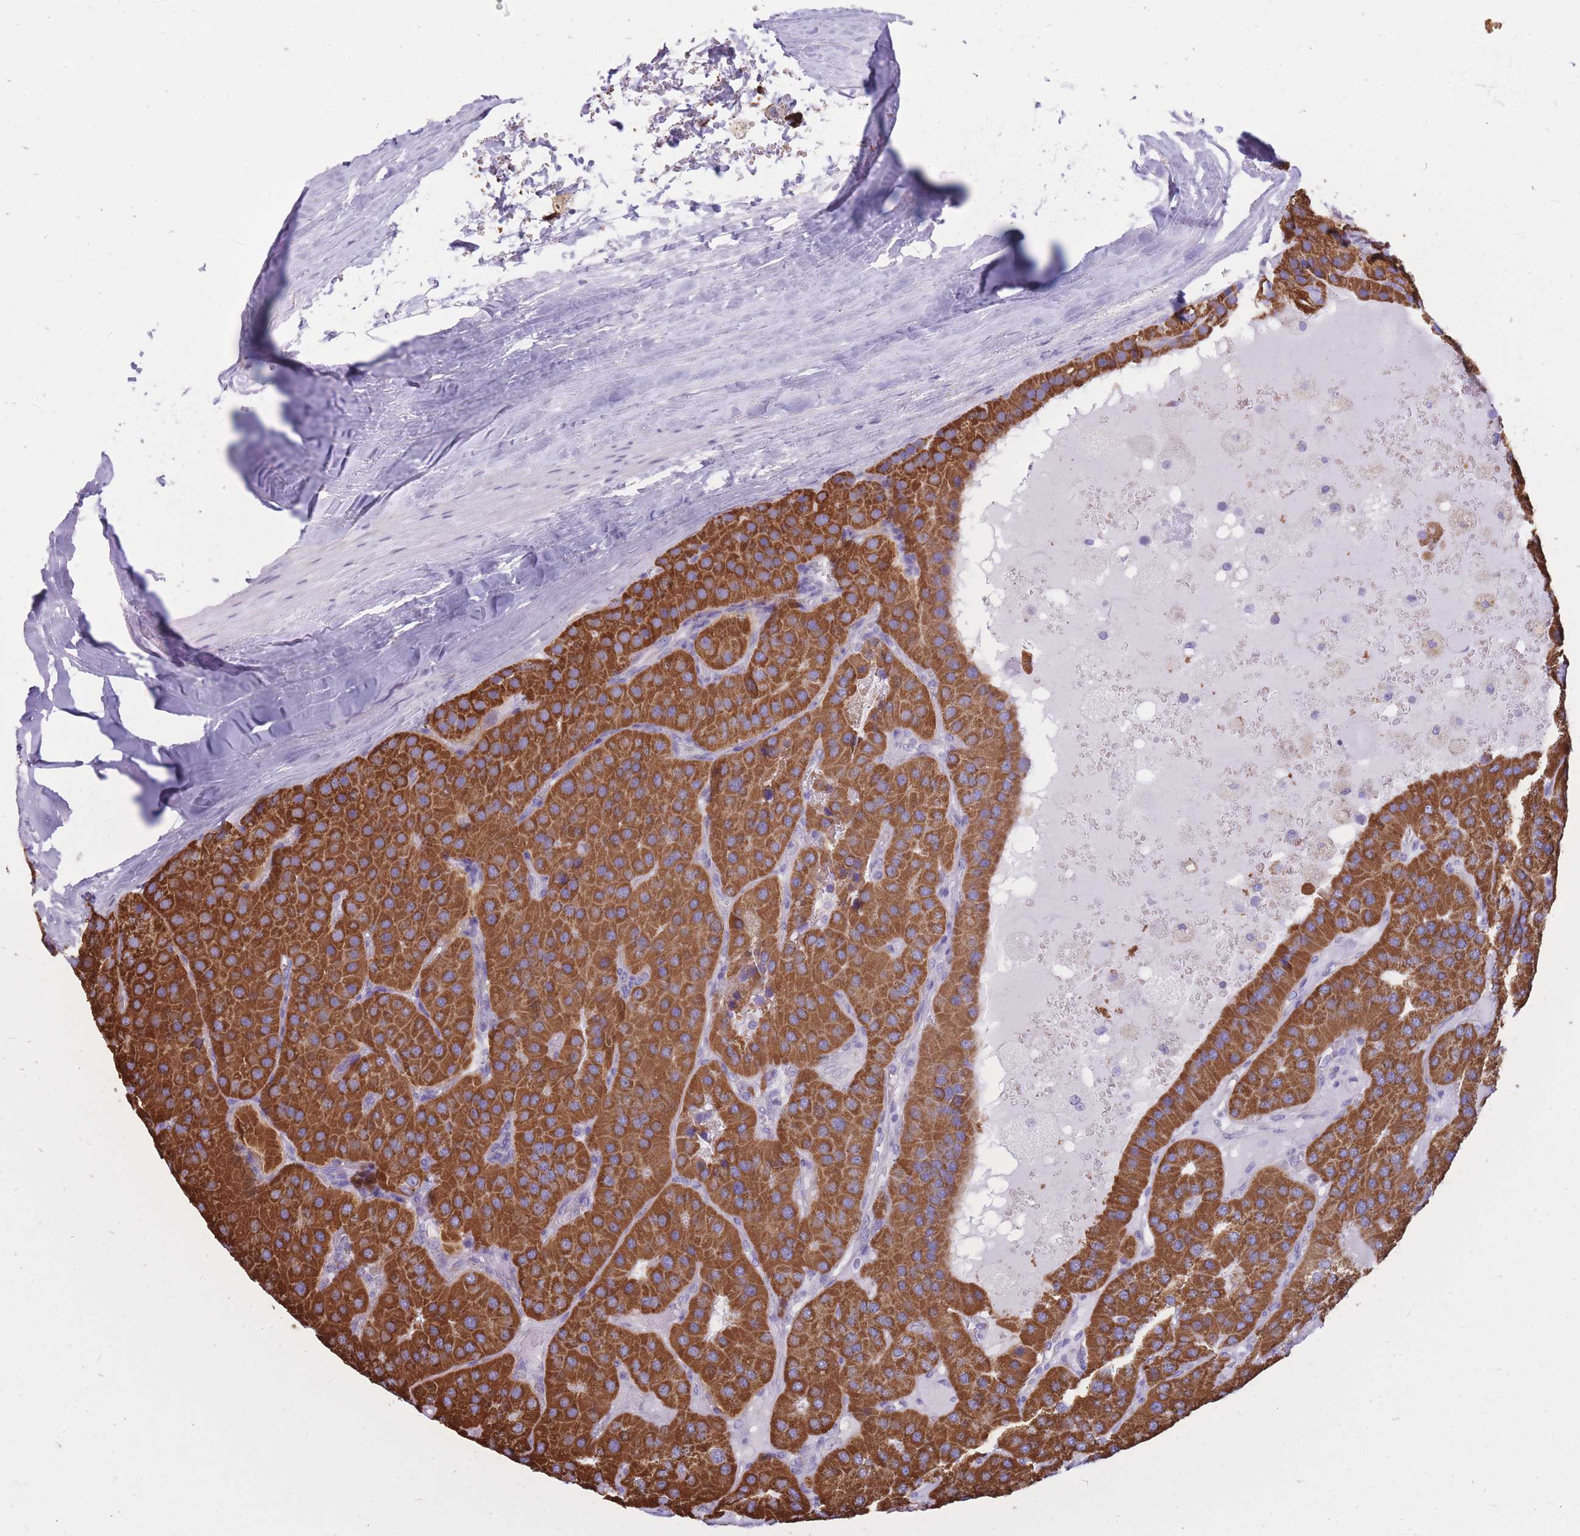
{"staining": {"intensity": "strong", "quantity": ">75%", "location": "cytoplasmic/membranous"}, "tissue": "parathyroid gland", "cell_type": "Glandular cells", "image_type": "normal", "snomed": [{"axis": "morphology", "description": "Normal tissue, NOS"}, {"axis": "morphology", "description": "Adenoma, NOS"}, {"axis": "topography", "description": "Parathyroid gland"}], "caption": "Protein staining by immunohistochemistry displays strong cytoplasmic/membranous expression in approximately >75% of glandular cells in unremarkable parathyroid gland.", "gene": "PCSK1", "patient": {"sex": "female", "age": 86}}